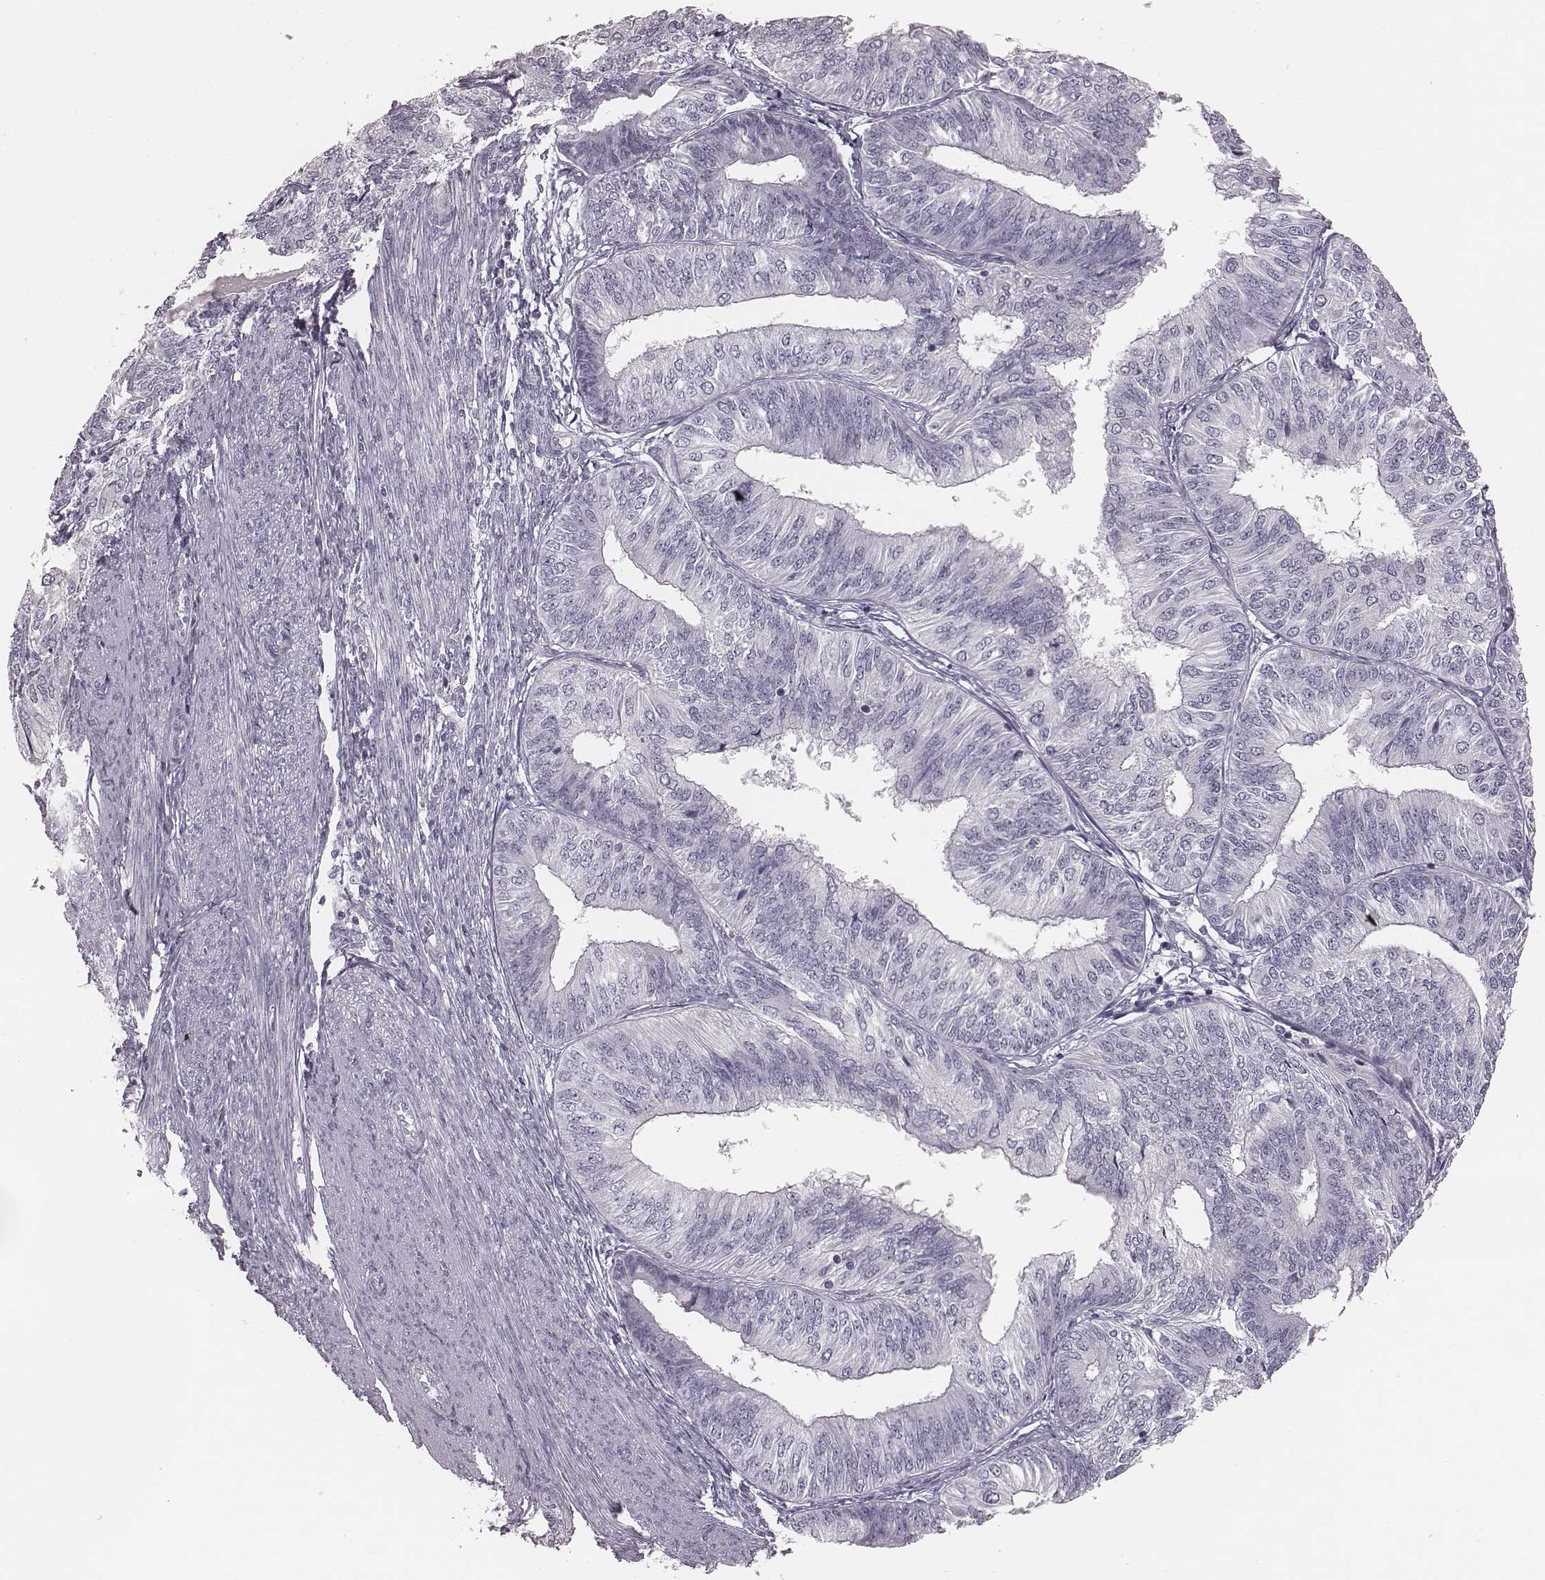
{"staining": {"intensity": "negative", "quantity": "none", "location": "none"}, "tissue": "endometrial cancer", "cell_type": "Tumor cells", "image_type": "cancer", "snomed": [{"axis": "morphology", "description": "Adenocarcinoma, NOS"}, {"axis": "topography", "description": "Endometrium"}], "caption": "The immunohistochemistry image has no significant staining in tumor cells of endometrial cancer tissue.", "gene": "S100Z", "patient": {"sex": "female", "age": 58}}